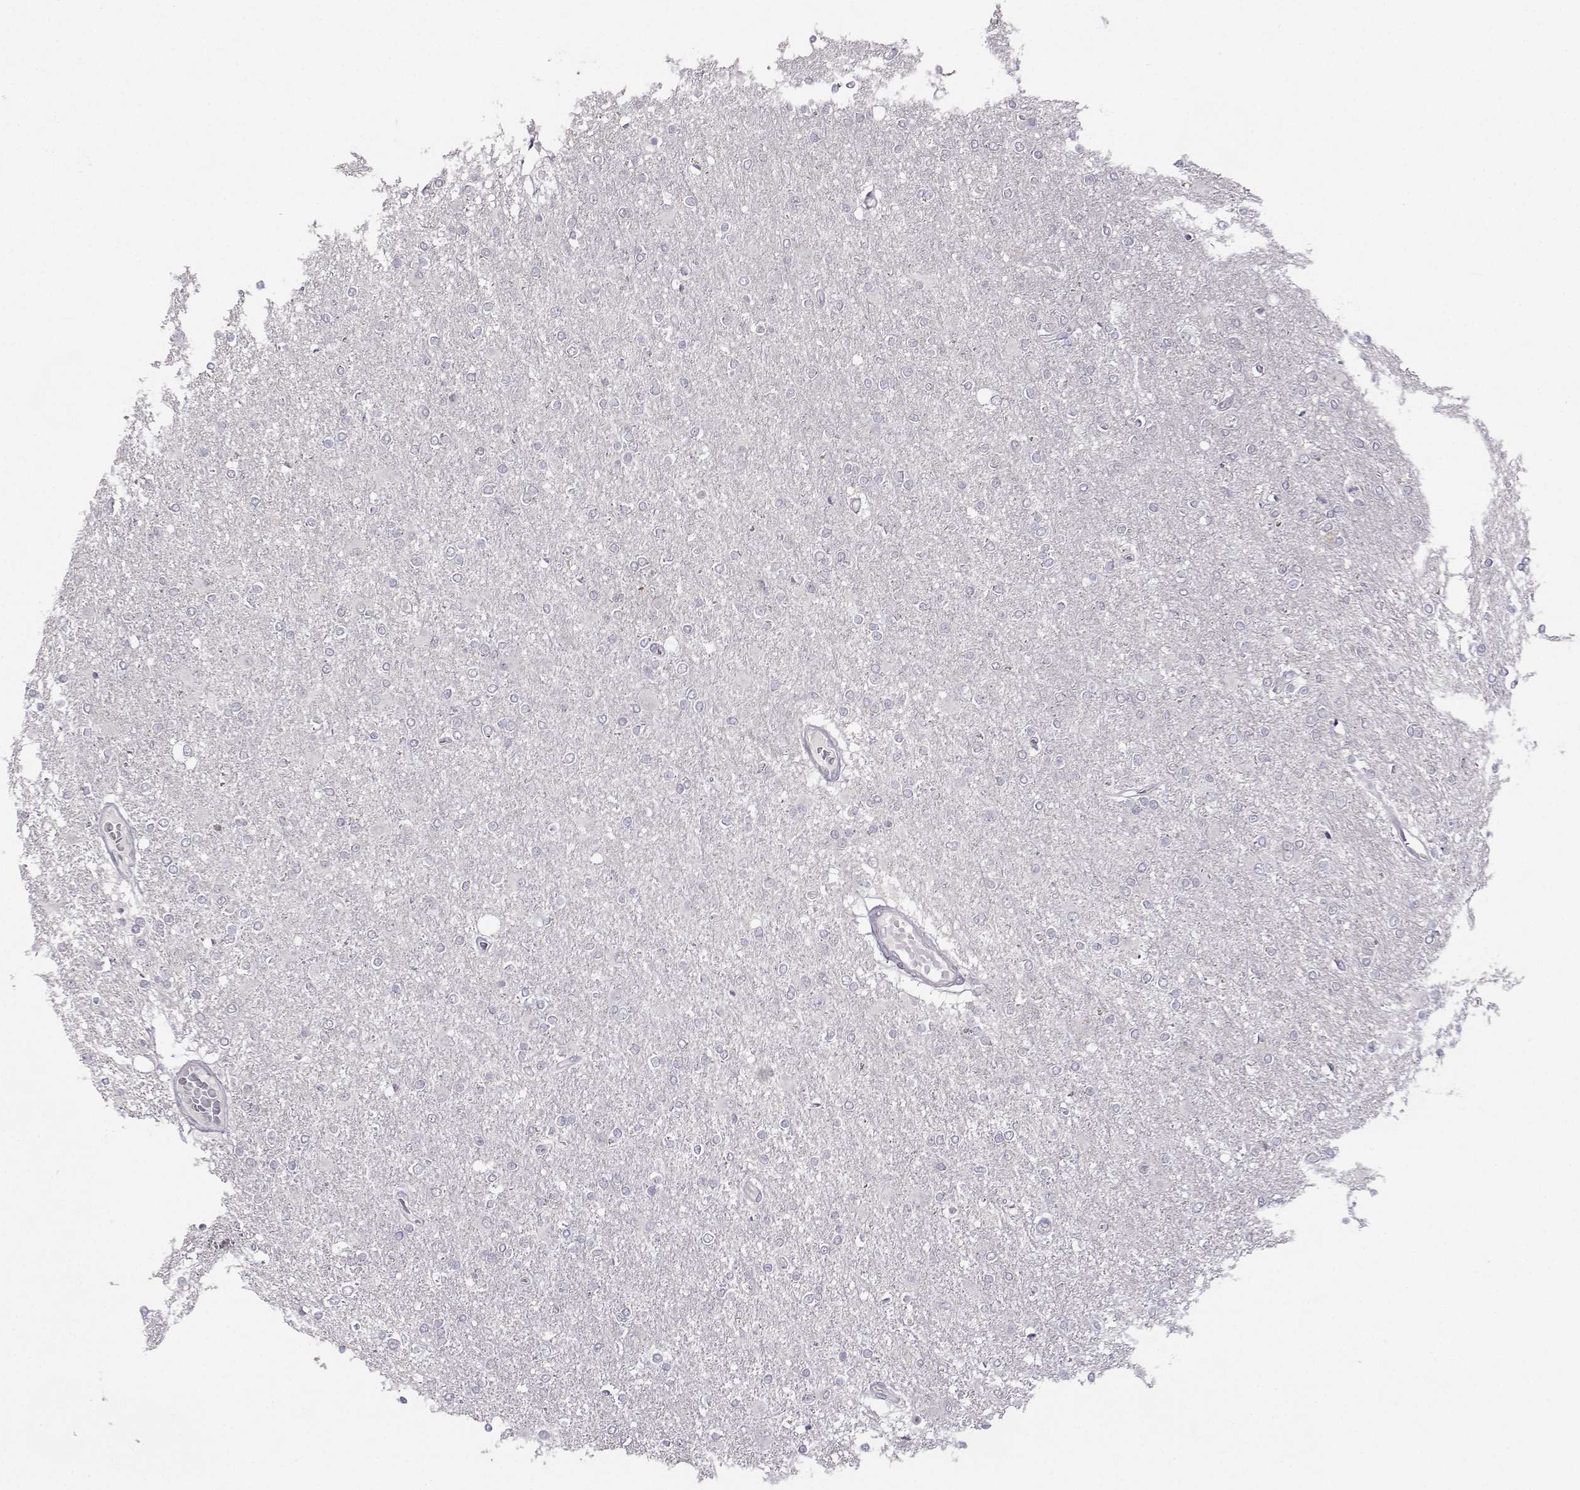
{"staining": {"intensity": "negative", "quantity": "none", "location": "none"}, "tissue": "glioma", "cell_type": "Tumor cells", "image_type": "cancer", "snomed": [{"axis": "morphology", "description": "Glioma, malignant, High grade"}, {"axis": "topography", "description": "Cerebral cortex"}], "caption": "Tumor cells show no significant positivity in malignant glioma (high-grade).", "gene": "DDX20", "patient": {"sex": "male", "age": 70}}